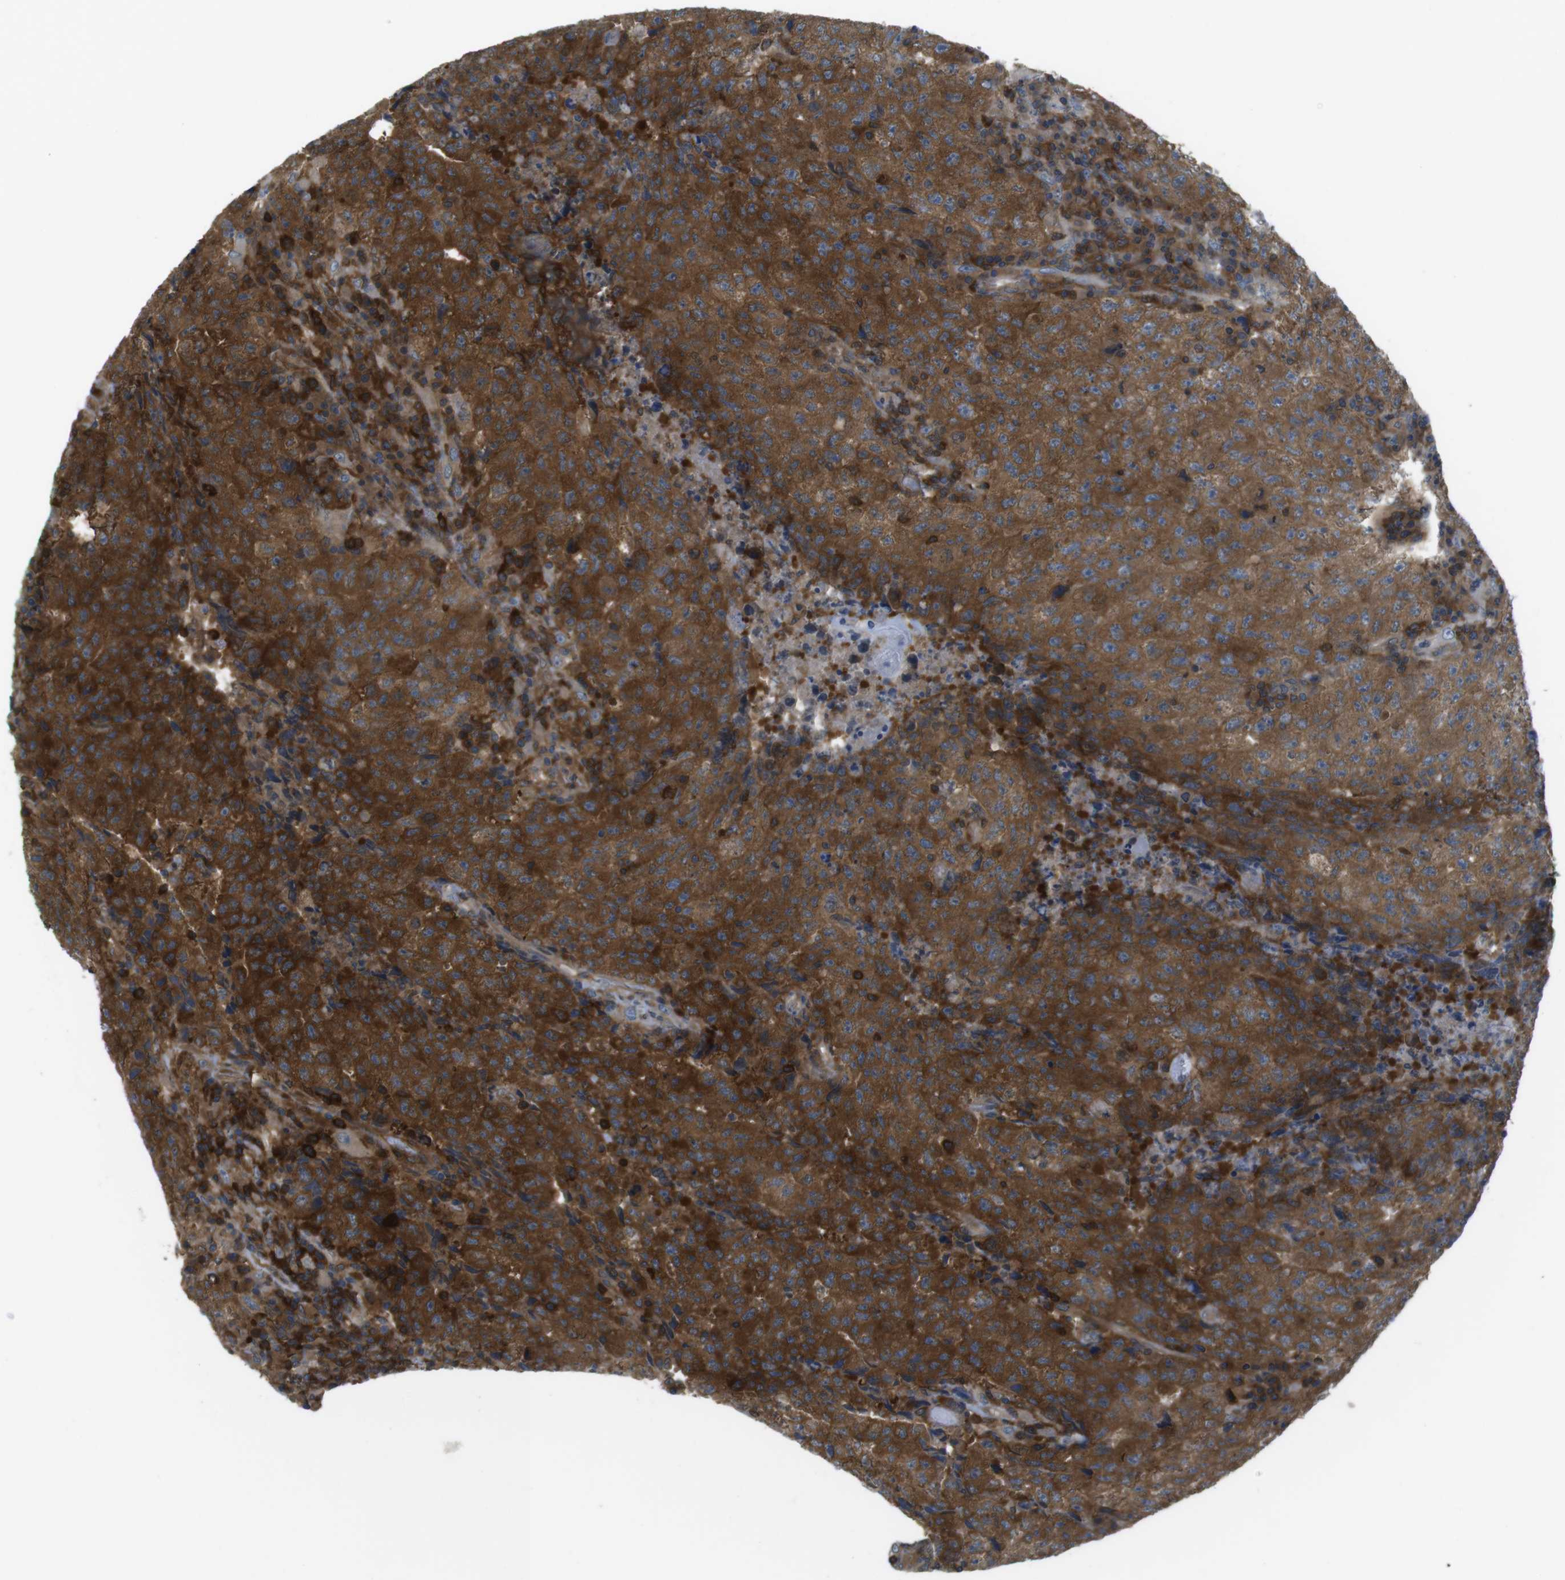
{"staining": {"intensity": "strong", "quantity": ">75%", "location": "cytoplasmic/membranous"}, "tissue": "testis cancer", "cell_type": "Tumor cells", "image_type": "cancer", "snomed": [{"axis": "morphology", "description": "Necrosis, NOS"}, {"axis": "morphology", "description": "Carcinoma, Embryonal, NOS"}, {"axis": "topography", "description": "Testis"}], "caption": "Immunohistochemistry of human testis cancer shows high levels of strong cytoplasmic/membranous staining in approximately >75% of tumor cells.", "gene": "MTHFD1", "patient": {"sex": "male", "age": 19}}